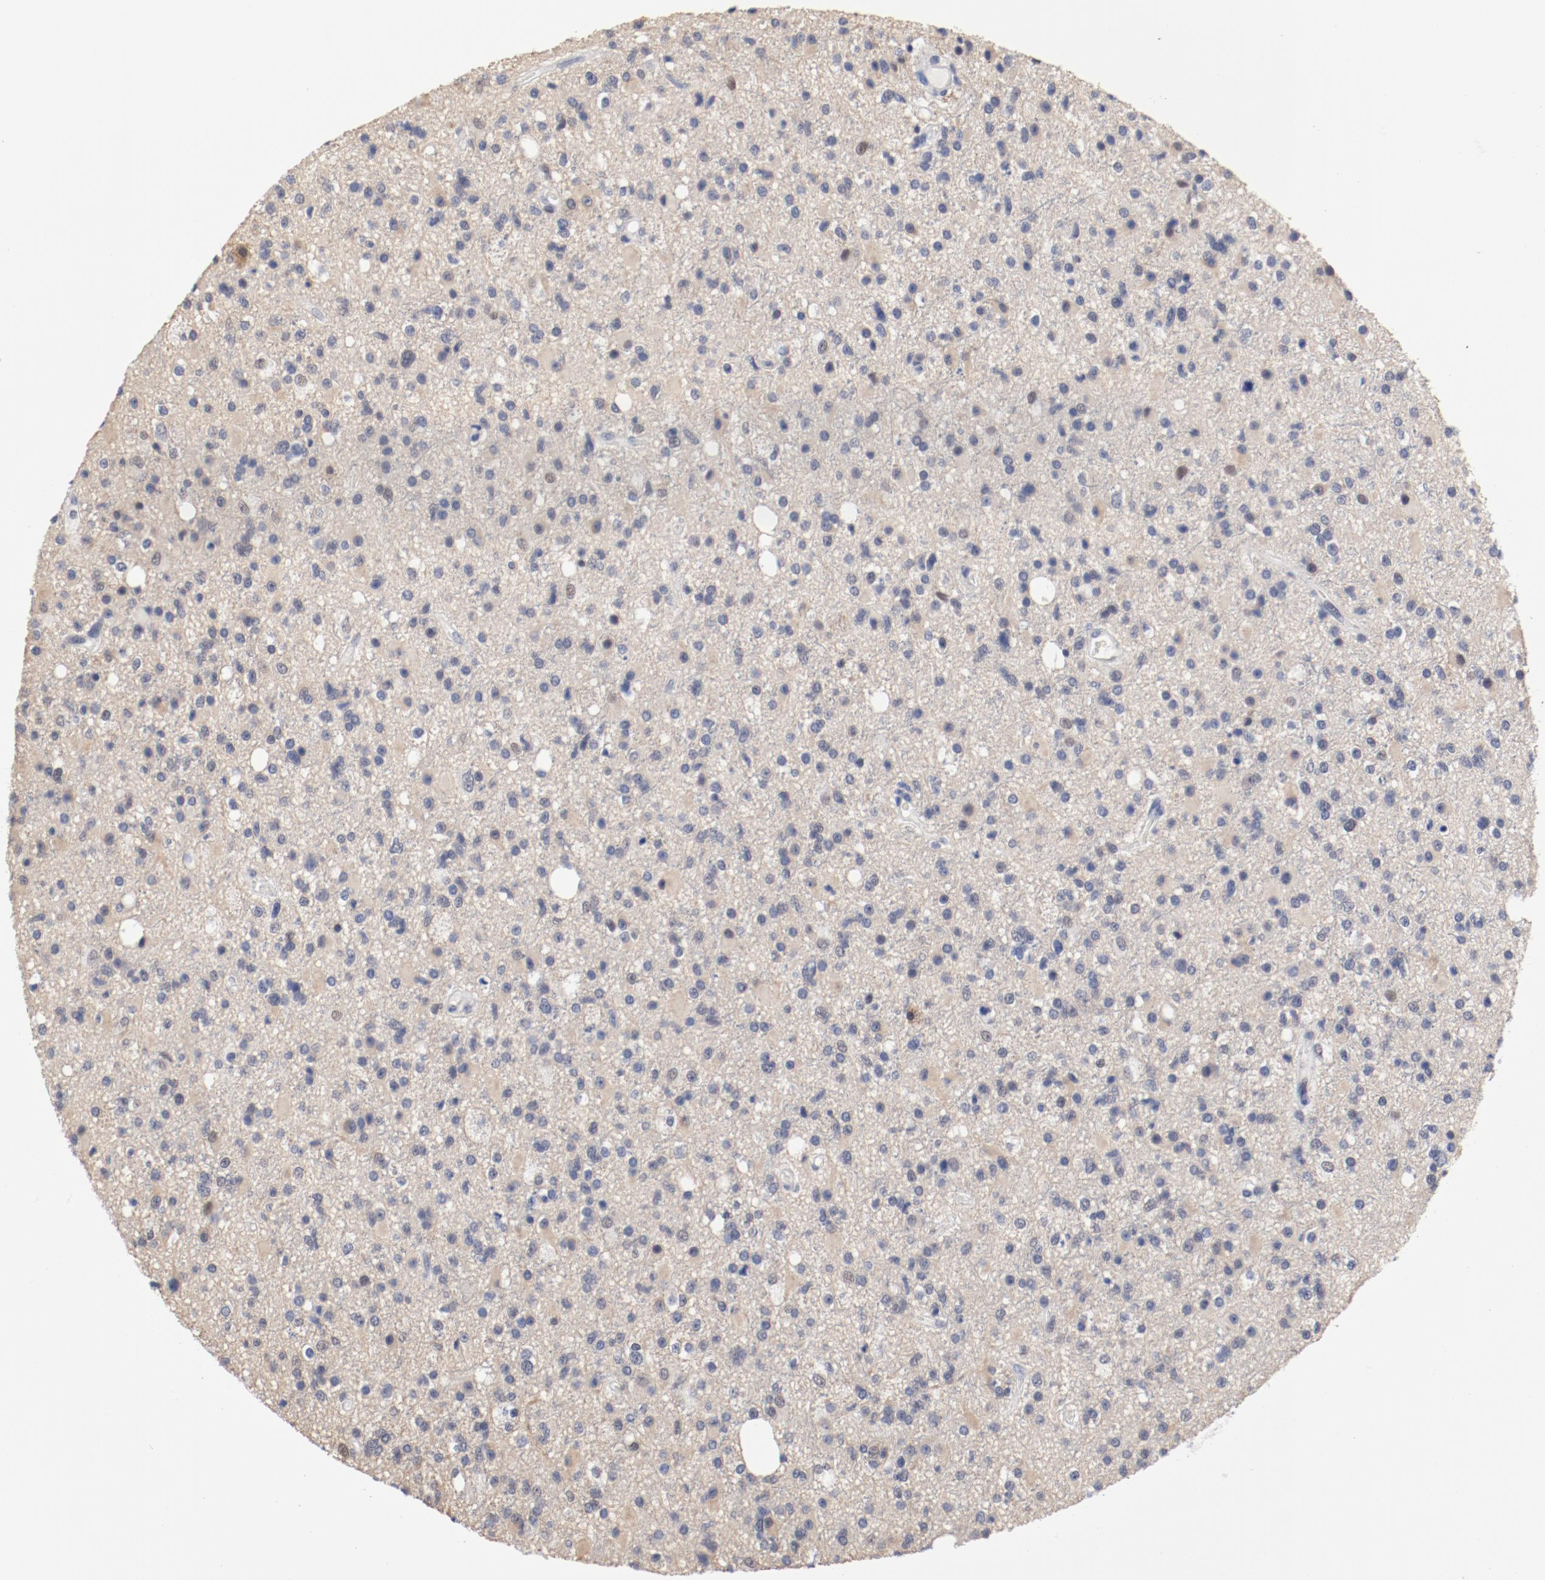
{"staining": {"intensity": "negative", "quantity": "none", "location": "none"}, "tissue": "glioma", "cell_type": "Tumor cells", "image_type": "cancer", "snomed": [{"axis": "morphology", "description": "Glioma, malignant, High grade"}, {"axis": "topography", "description": "Brain"}], "caption": "This is a photomicrograph of immunohistochemistry (IHC) staining of high-grade glioma (malignant), which shows no expression in tumor cells.", "gene": "ANKLE2", "patient": {"sex": "male", "age": 33}}